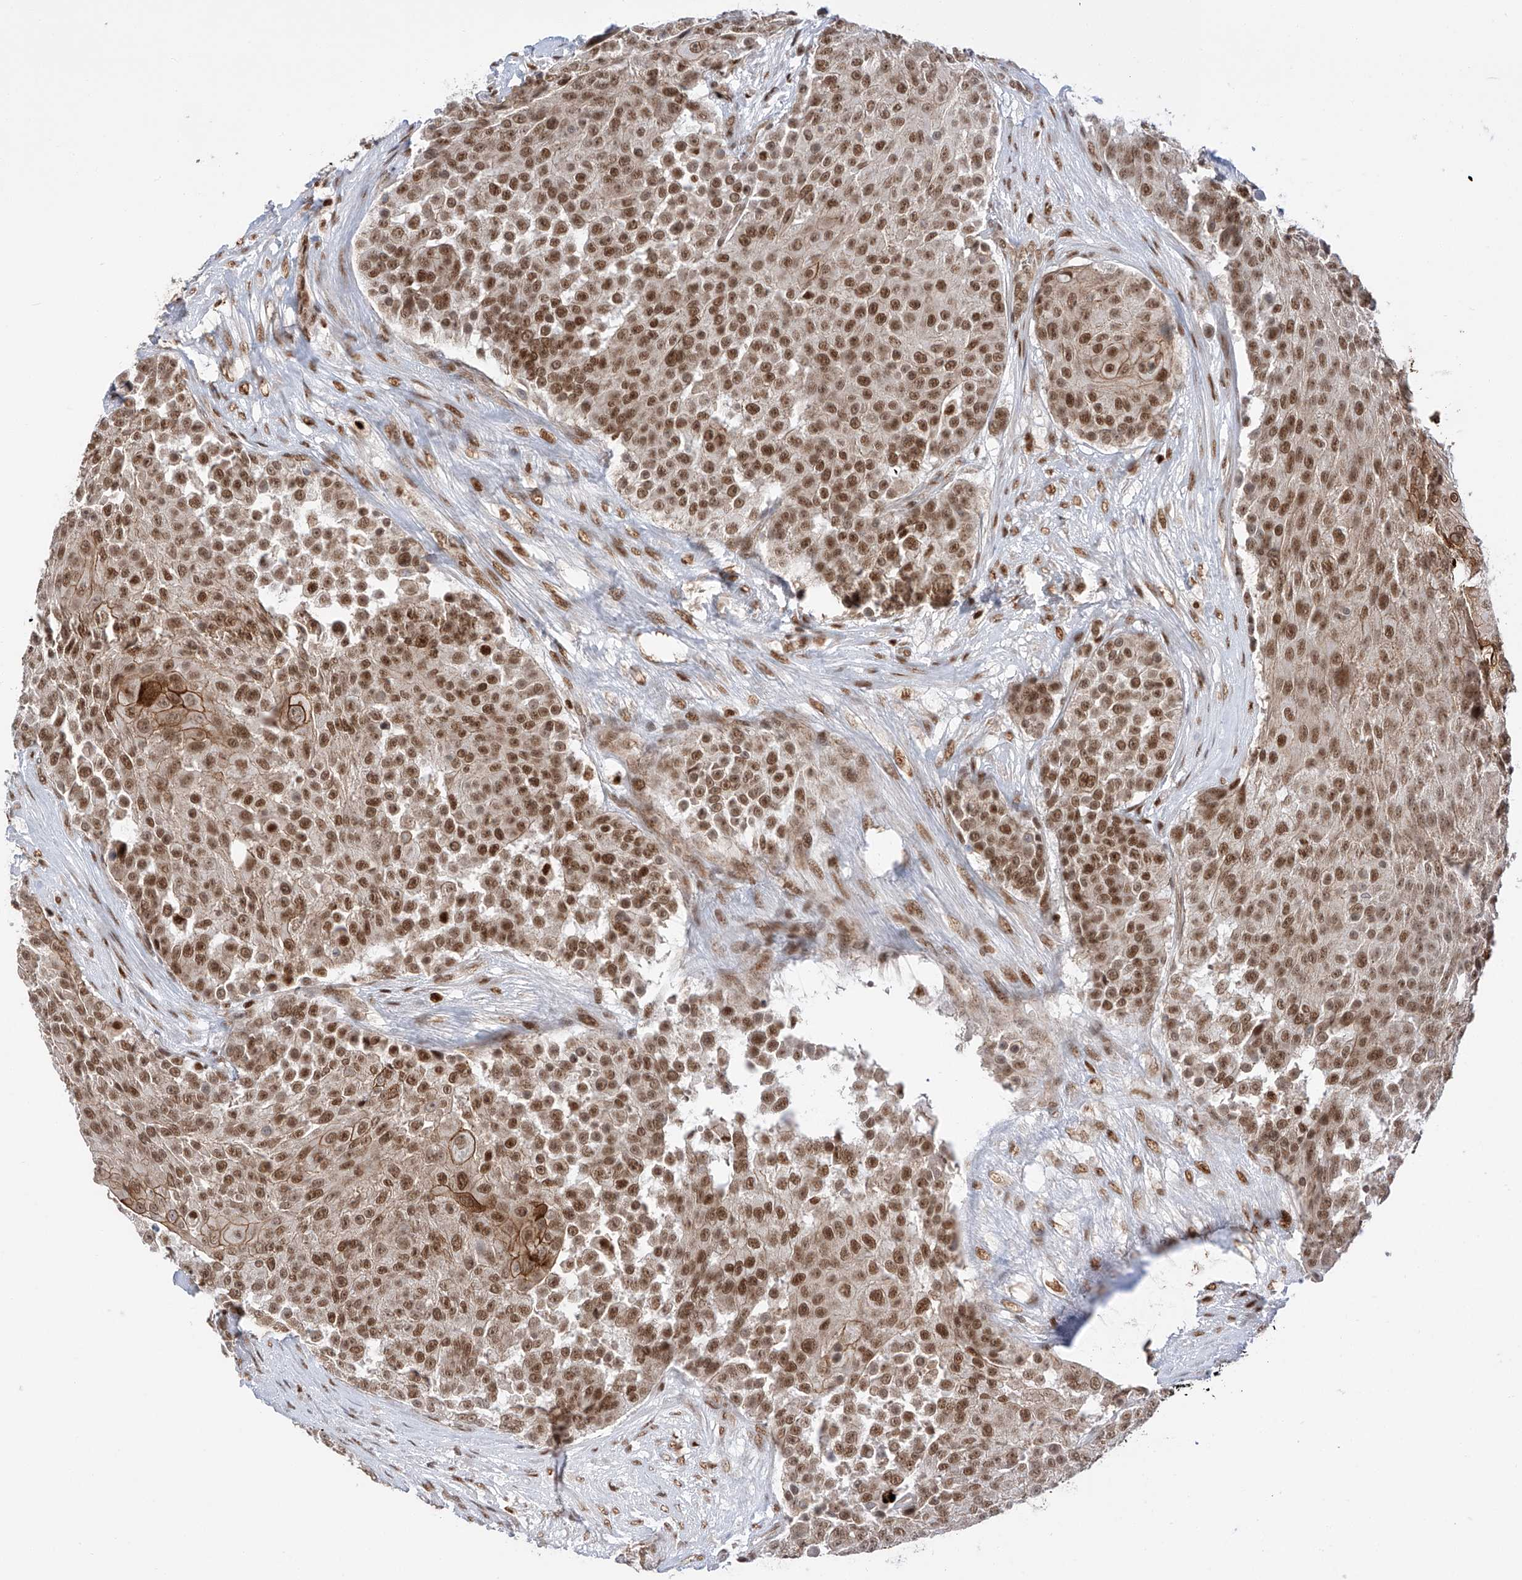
{"staining": {"intensity": "moderate", "quantity": ">75%", "location": "cytoplasmic/membranous,nuclear"}, "tissue": "urothelial cancer", "cell_type": "Tumor cells", "image_type": "cancer", "snomed": [{"axis": "morphology", "description": "Urothelial carcinoma, High grade"}, {"axis": "topography", "description": "Urinary bladder"}], "caption": "High-power microscopy captured an immunohistochemistry image of high-grade urothelial carcinoma, revealing moderate cytoplasmic/membranous and nuclear staining in about >75% of tumor cells. The staining was performed using DAB (3,3'-diaminobenzidine), with brown indicating positive protein expression. Nuclei are stained blue with hematoxylin.", "gene": "POGK", "patient": {"sex": "female", "age": 63}}